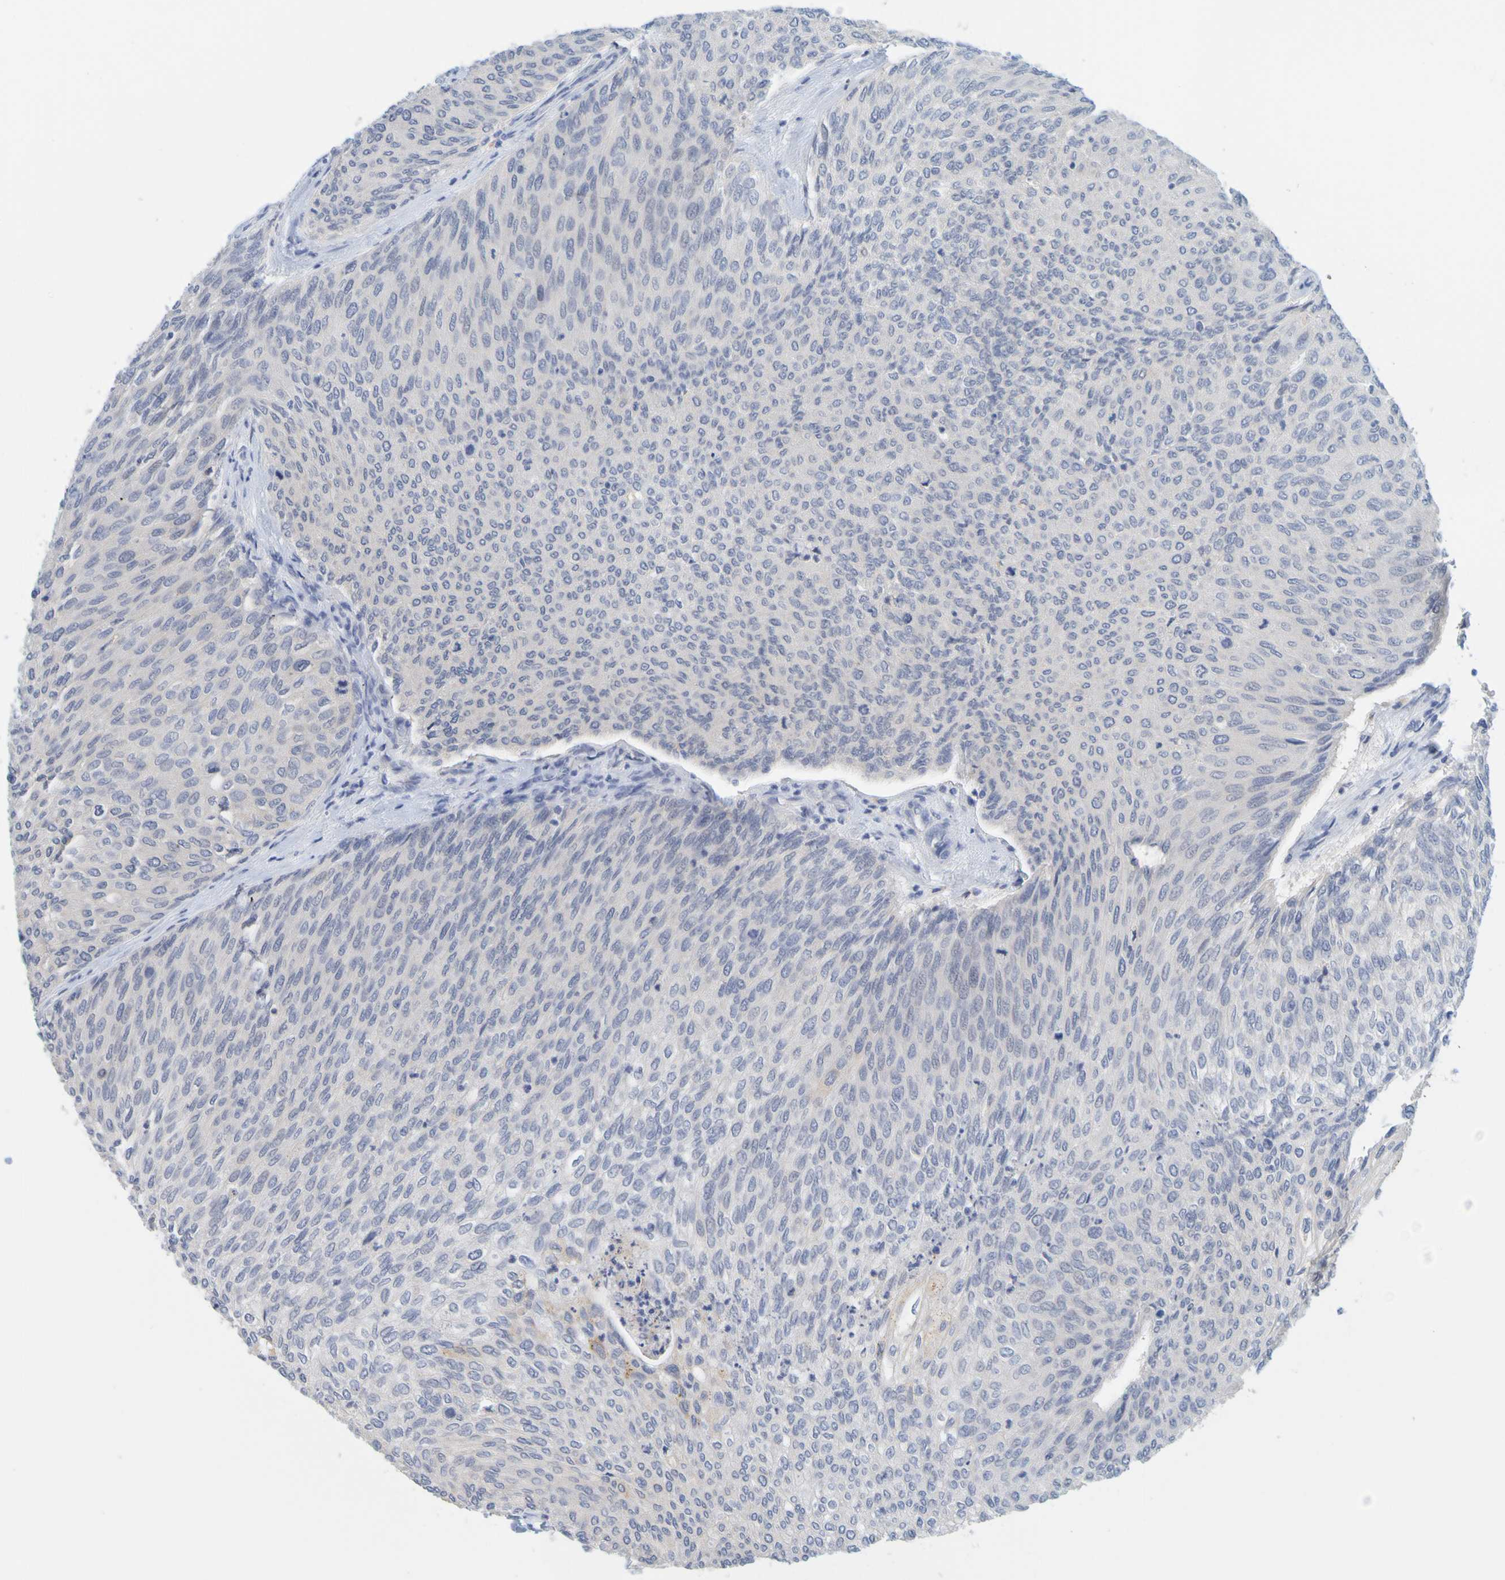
{"staining": {"intensity": "weak", "quantity": "<25%", "location": "cytoplasmic/membranous"}, "tissue": "urothelial cancer", "cell_type": "Tumor cells", "image_type": "cancer", "snomed": [{"axis": "morphology", "description": "Urothelial carcinoma, Low grade"}, {"axis": "topography", "description": "Urinary bladder"}], "caption": "Micrograph shows no protein expression in tumor cells of low-grade urothelial carcinoma tissue. The staining was performed using DAB to visualize the protein expression in brown, while the nuclei were stained in blue with hematoxylin (Magnification: 20x).", "gene": "ENDOU", "patient": {"sex": "female", "age": 79}}